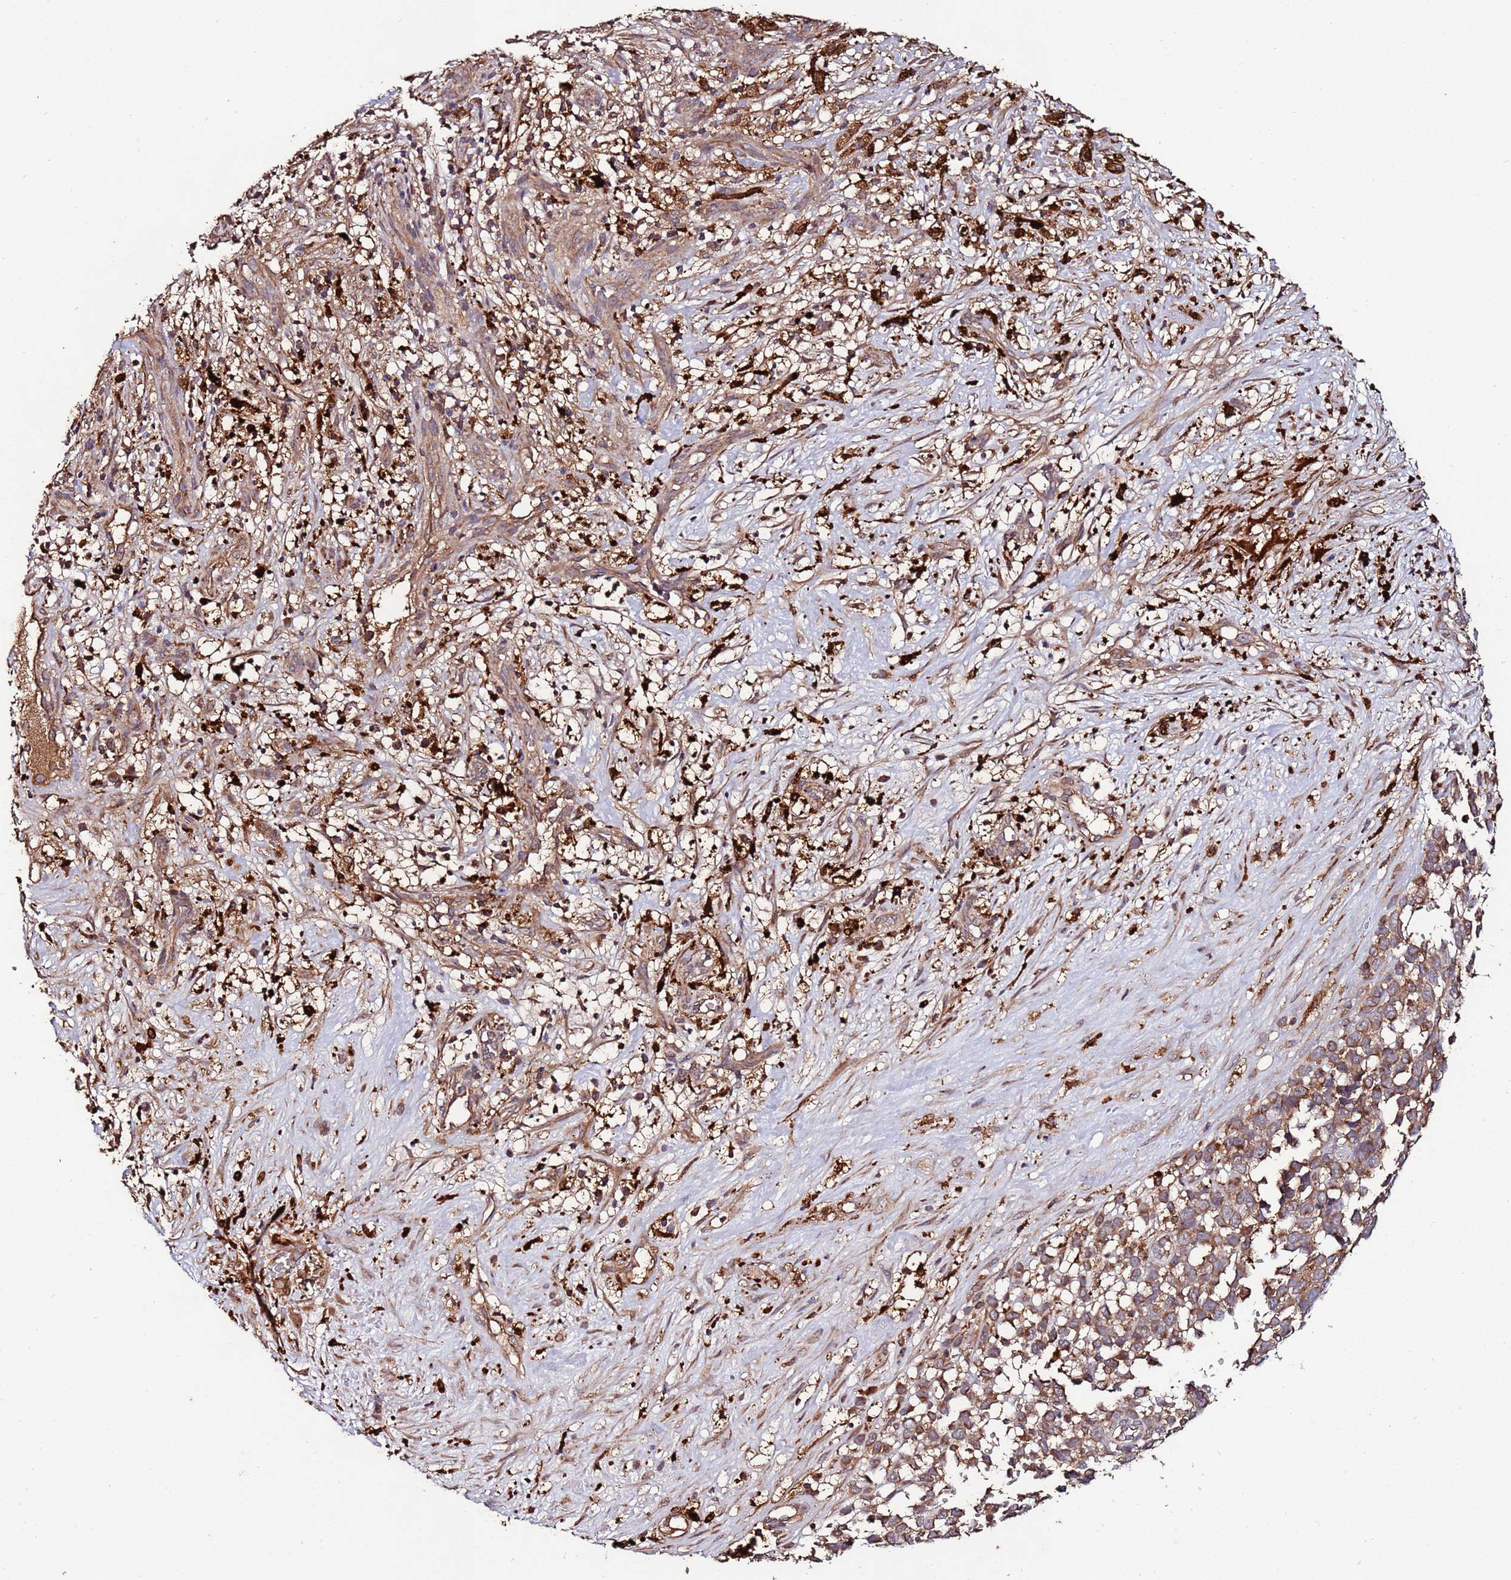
{"staining": {"intensity": "moderate", "quantity": ">75%", "location": "cytoplasmic/membranous"}, "tissue": "melanoma", "cell_type": "Tumor cells", "image_type": "cancer", "snomed": [{"axis": "morphology", "description": "Malignant melanoma, NOS"}, {"axis": "topography", "description": "Nose, NOS"}], "caption": "Immunohistochemistry (IHC) of malignant melanoma displays medium levels of moderate cytoplasmic/membranous staining in approximately >75% of tumor cells.", "gene": "RPS15A", "patient": {"sex": "female", "age": 48}}